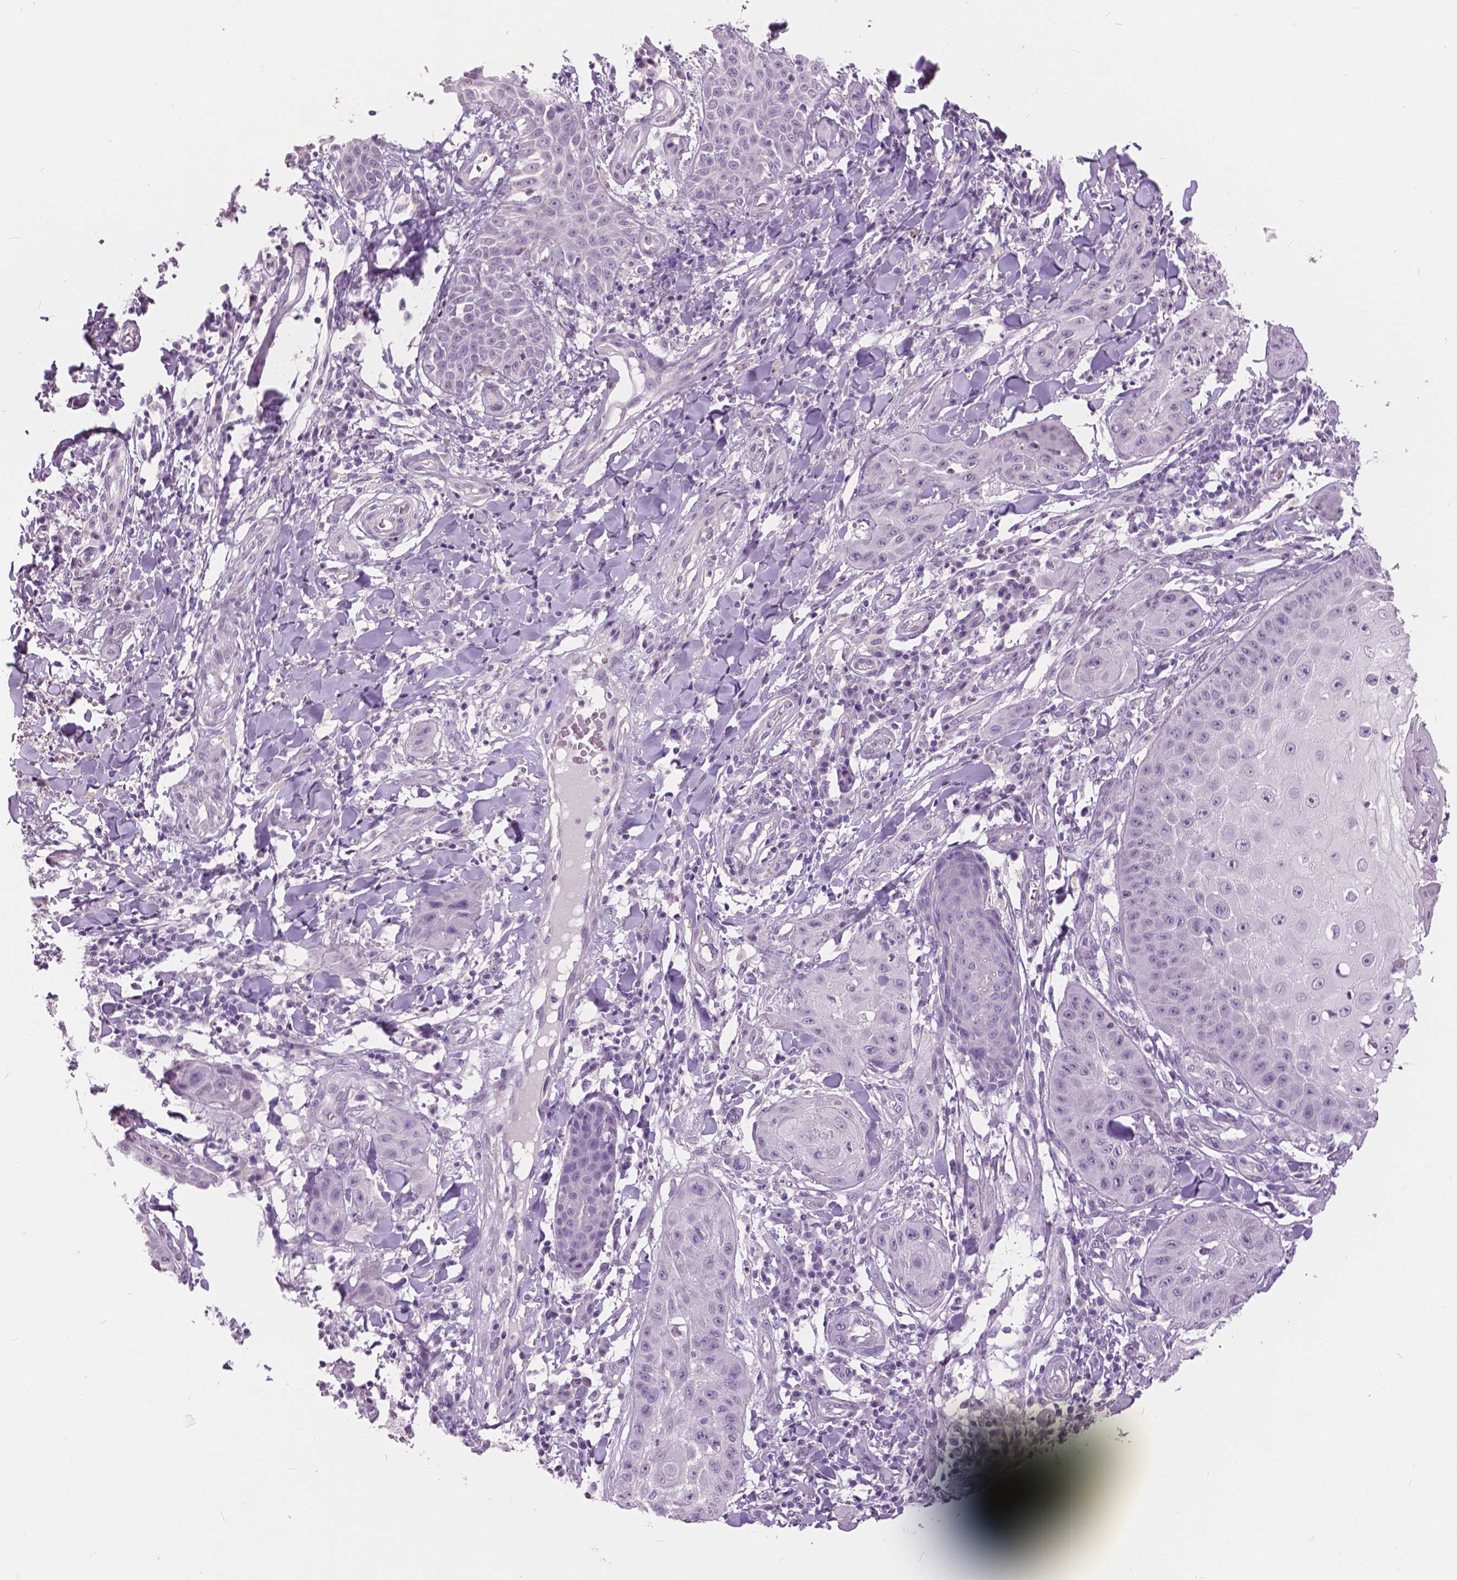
{"staining": {"intensity": "negative", "quantity": "none", "location": "none"}, "tissue": "skin cancer", "cell_type": "Tumor cells", "image_type": "cancer", "snomed": [{"axis": "morphology", "description": "Squamous cell carcinoma, NOS"}, {"axis": "topography", "description": "Skin"}], "caption": "Immunohistochemical staining of human skin squamous cell carcinoma reveals no significant positivity in tumor cells. (DAB IHC with hematoxylin counter stain).", "gene": "GRIN2A", "patient": {"sex": "male", "age": 70}}